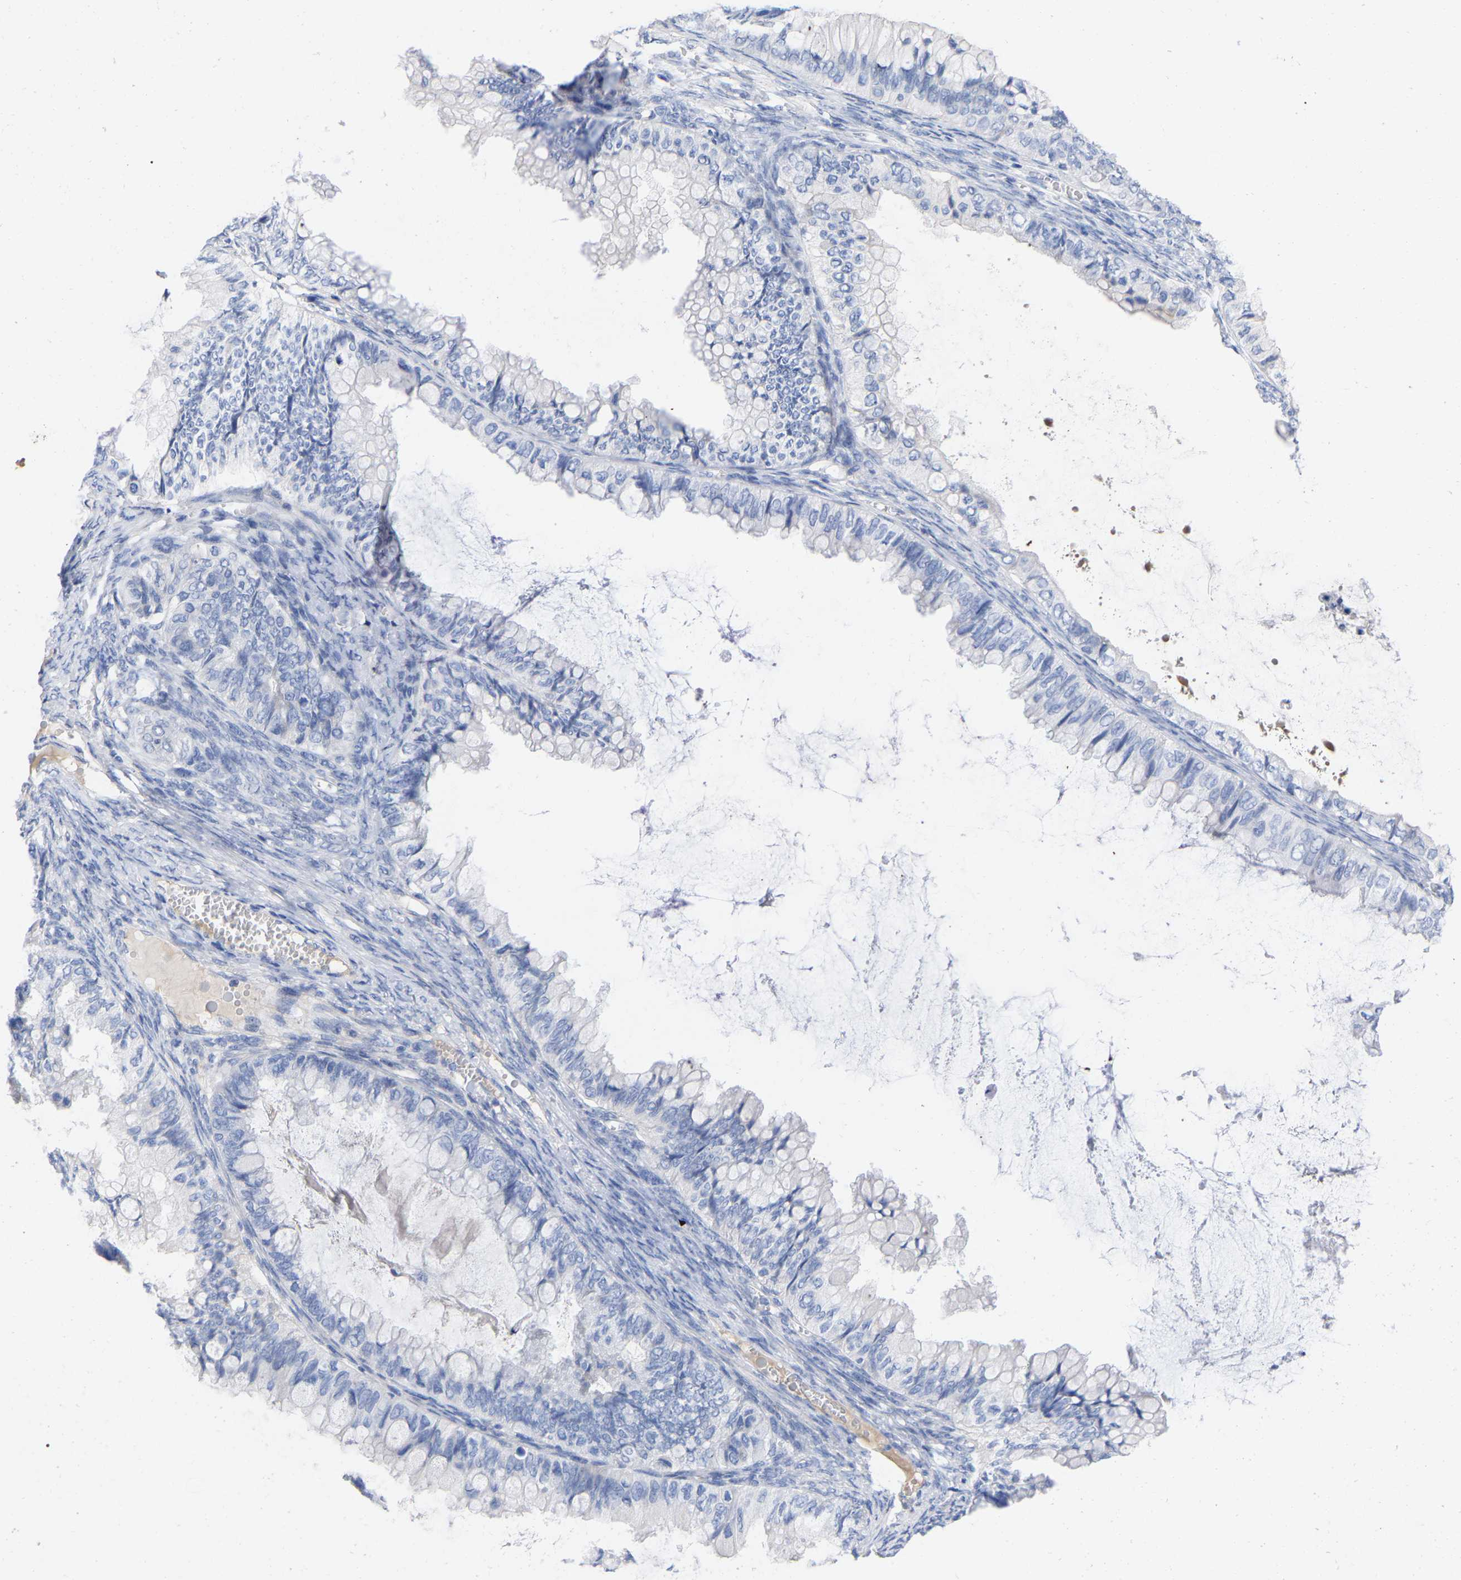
{"staining": {"intensity": "negative", "quantity": "none", "location": "none"}, "tissue": "ovarian cancer", "cell_type": "Tumor cells", "image_type": "cancer", "snomed": [{"axis": "morphology", "description": "Cystadenocarcinoma, mucinous, NOS"}, {"axis": "topography", "description": "Ovary"}], "caption": "DAB (3,3'-diaminobenzidine) immunohistochemical staining of ovarian cancer reveals no significant positivity in tumor cells.", "gene": "HAPLN1", "patient": {"sex": "female", "age": 80}}